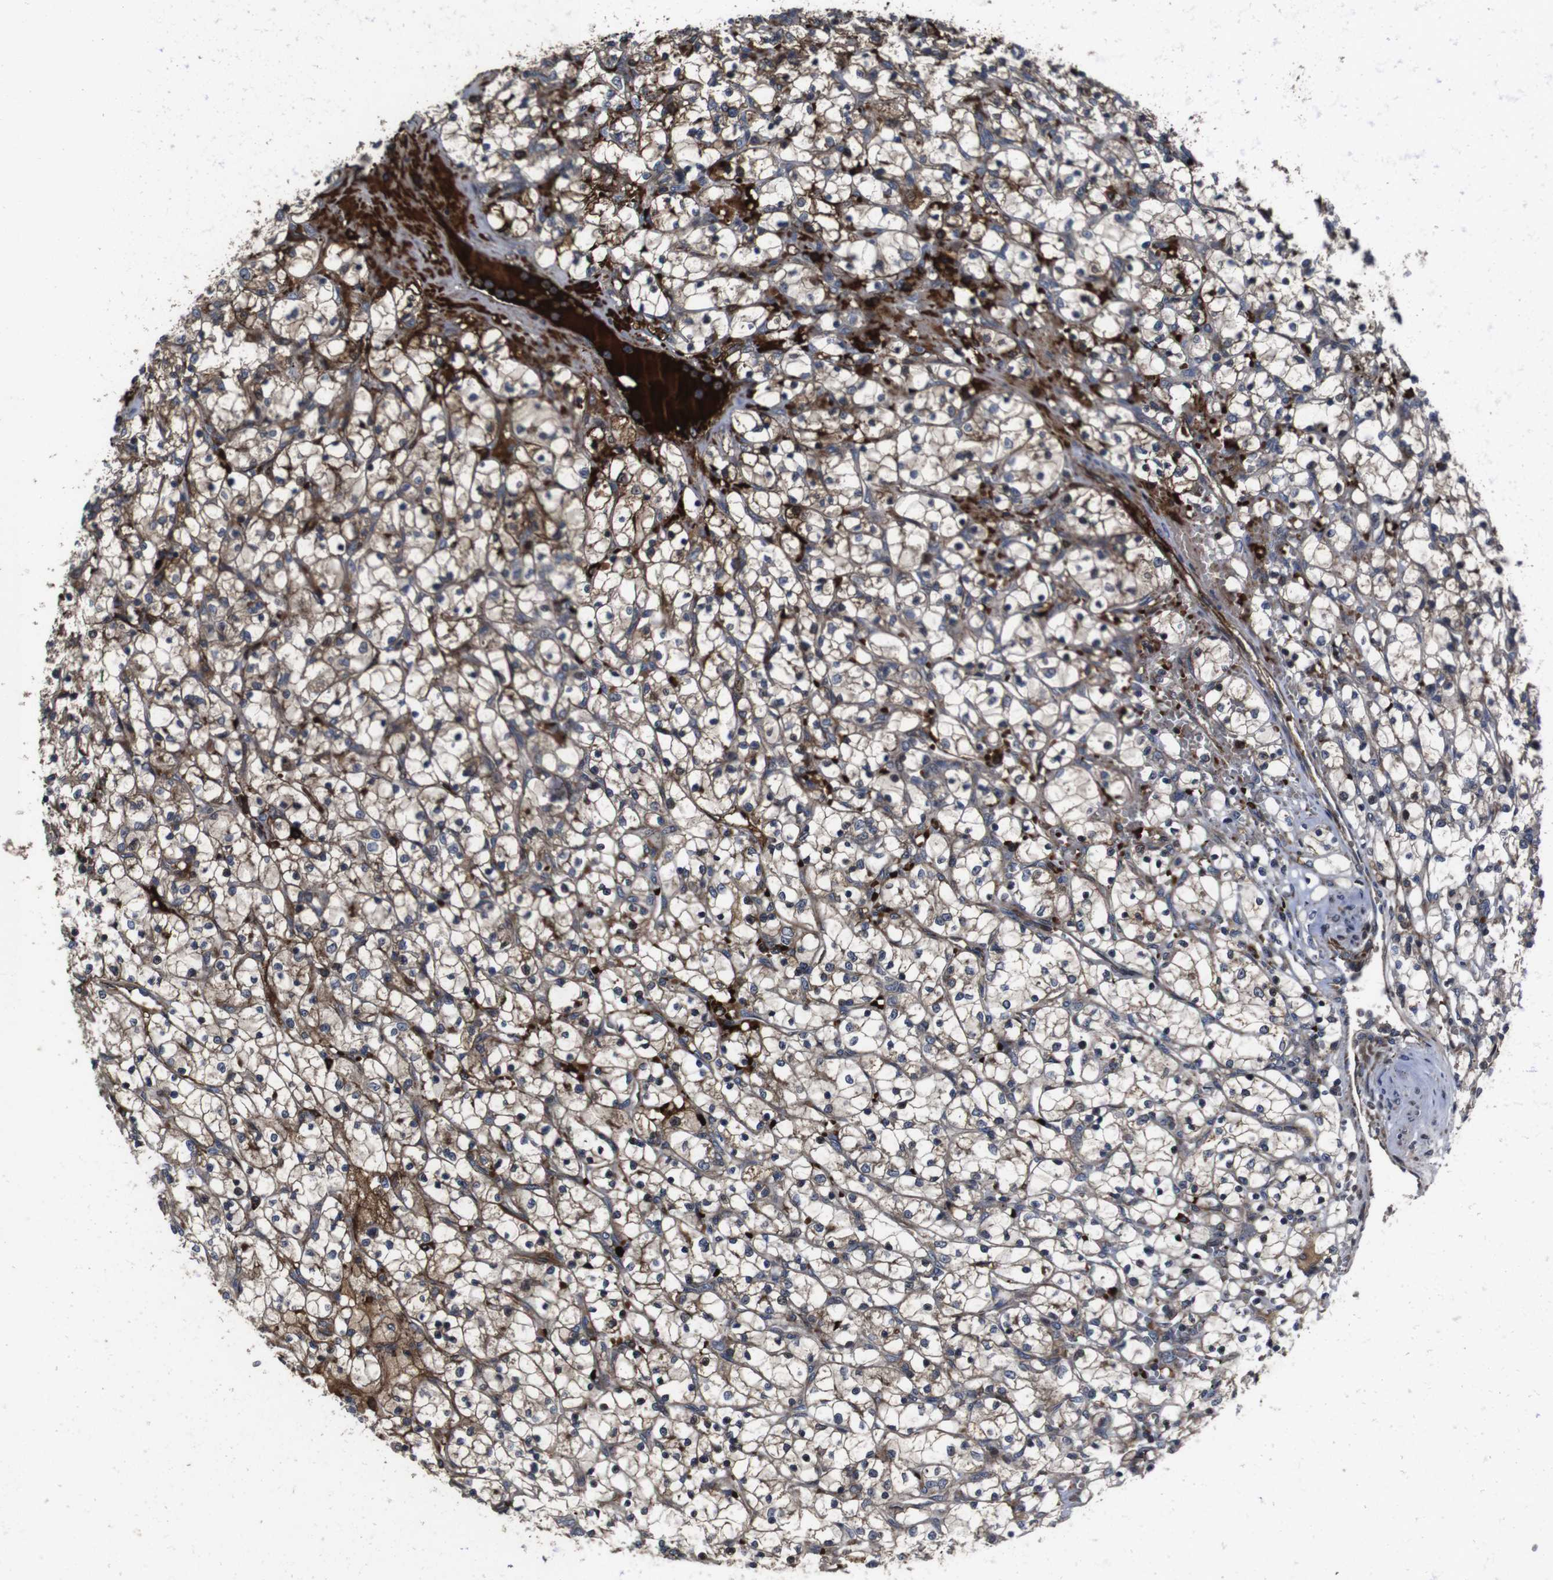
{"staining": {"intensity": "moderate", "quantity": ">75%", "location": "cytoplasmic/membranous"}, "tissue": "renal cancer", "cell_type": "Tumor cells", "image_type": "cancer", "snomed": [{"axis": "morphology", "description": "Adenocarcinoma, NOS"}, {"axis": "topography", "description": "Kidney"}], "caption": "The micrograph shows immunohistochemical staining of adenocarcinoma (renal). There is moderate cytoplasmic/membranous staining is present in about >75% of tumor cells.", "gene": "SMYD3", "patient": {"sex": "female", "age": 69}}